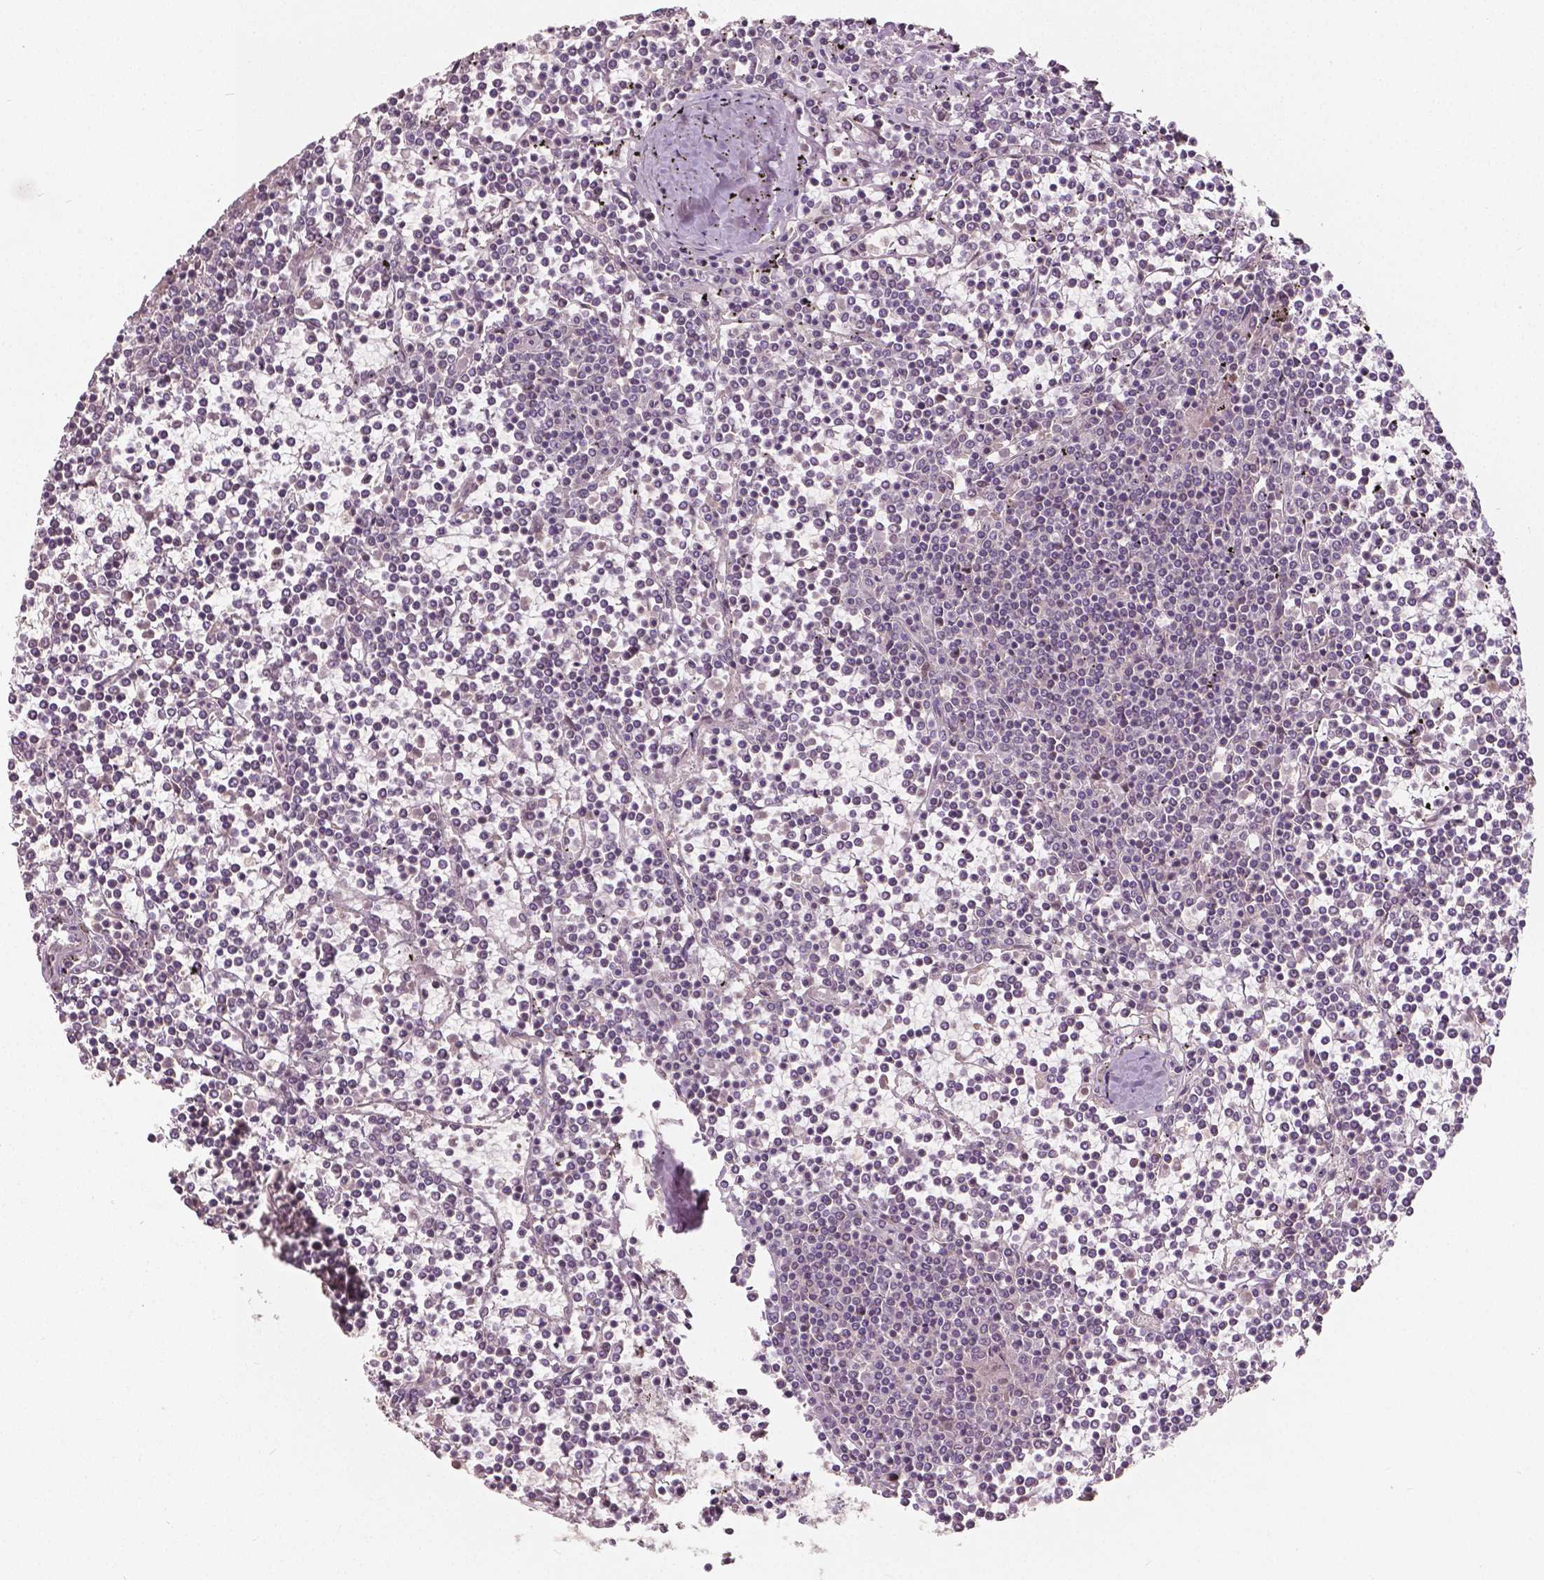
{"staining": {"intensity": "negative", "quantity": "none", "location": "none"}, "tissue": "lymphoma", "cell_type": "Tumor cells", "image_type": "cancer", "snomed": [{"axis": "morphology", "description": "Malignant lymphoma, non-Hodgkin's type, Low grade"}, {"axis": "topography", "description": "Spleen"}], "caption": "This is an IHC image of human malignant lymphoma, non-Hodgkin's type (low-grade). There is no positivity in tumor cells.", "gene": "HMBOX1", "patient": {"sex": "female", "age": 19}}